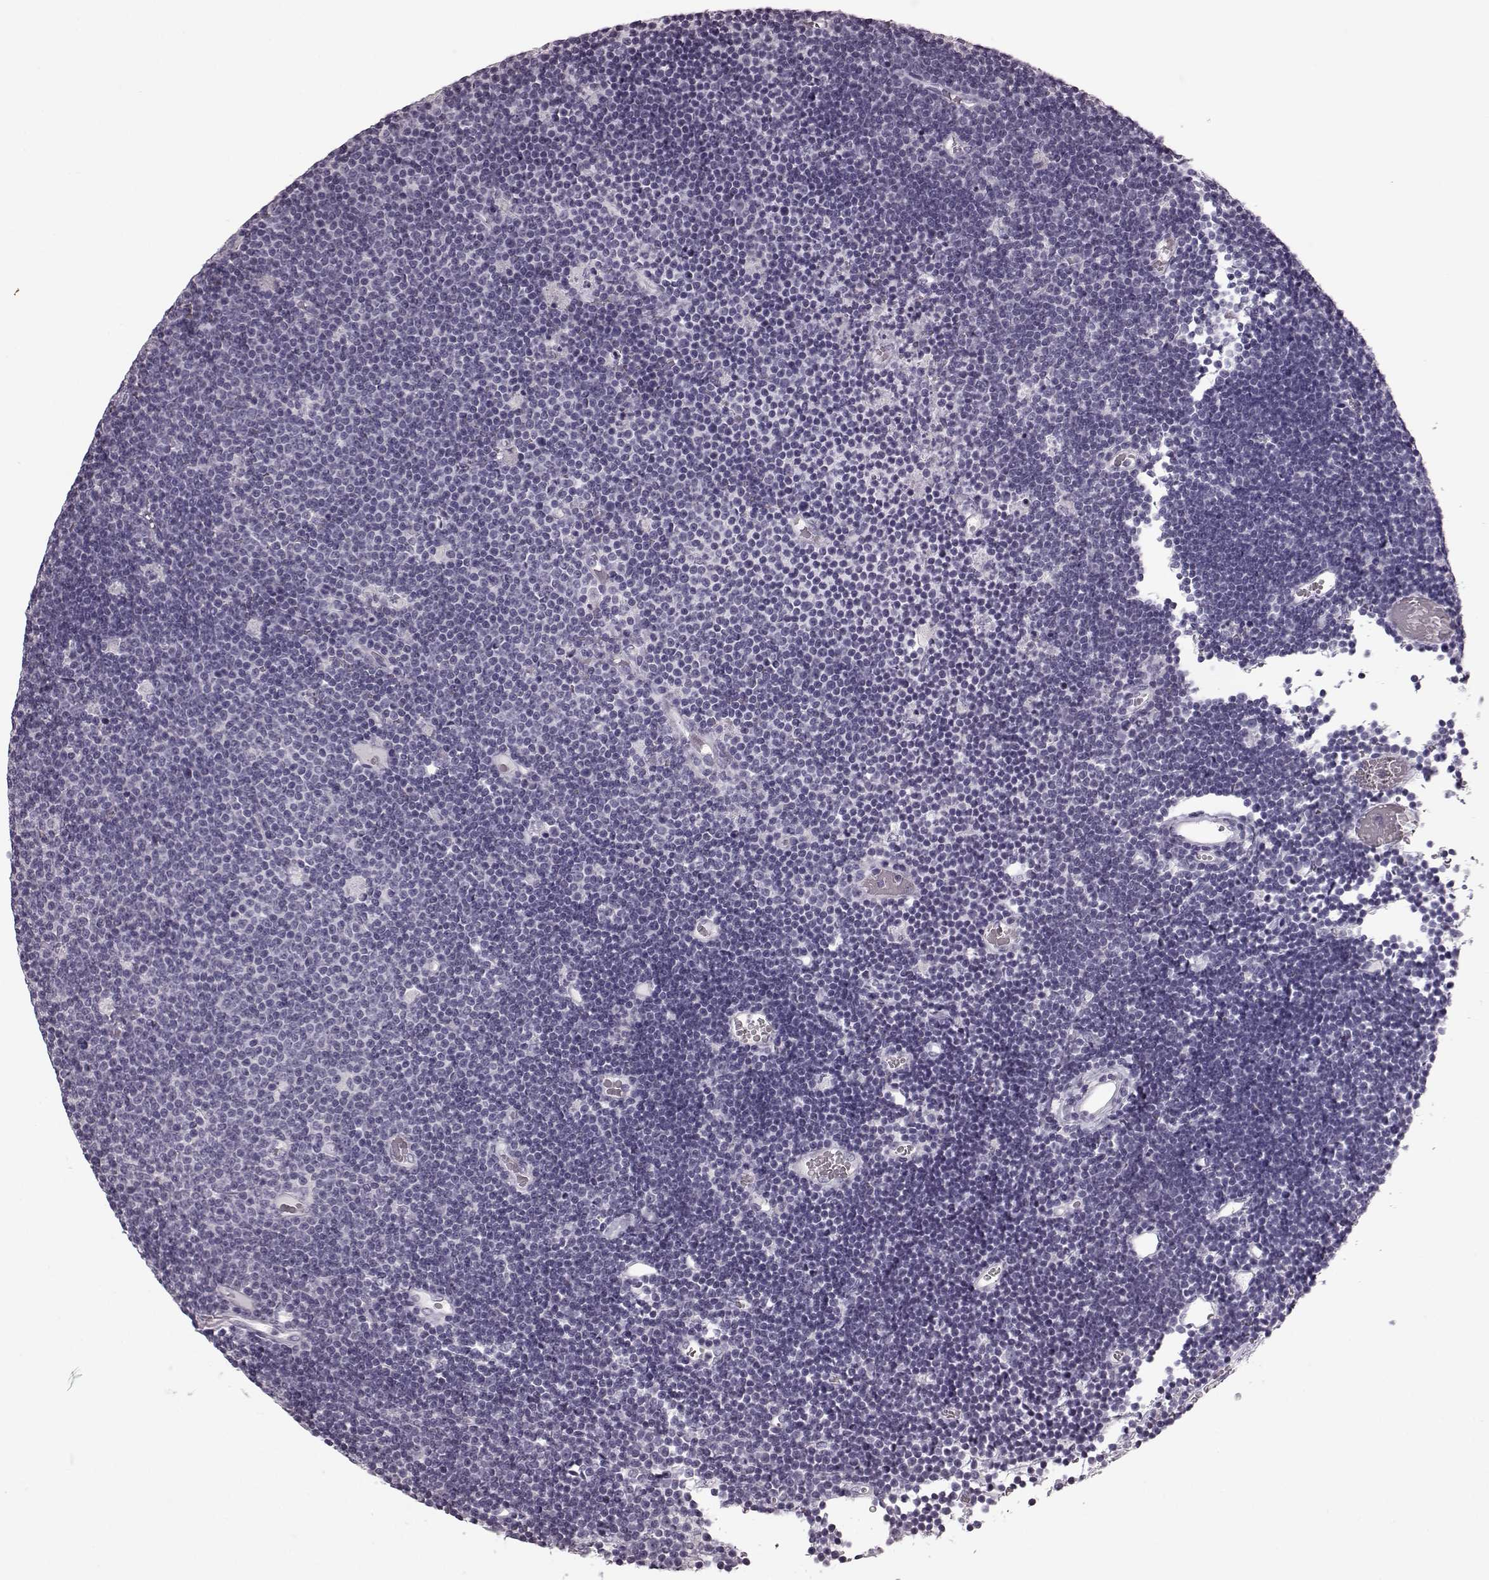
{"staining": {"intensity": "negative", "quantity": "none", "location": "none"}, "tissue": "lymphoma", "cell_type": "Tumor cells", "image_type": "cancer", "snomed": [{"axis": "morphology", "description": "Malignant lymphoma, non-Hodgkin's type, Low grade"}, {"axis": "topography", "description": "Brain"}], "caption": "DAB immunohistochemical staining of malignant lymphoma, non-Hodgkin's type (low-grade) shows no significant expression in tumor cells.", "gene": "CST7", "patient": {"sex": "female", "age": 66}}